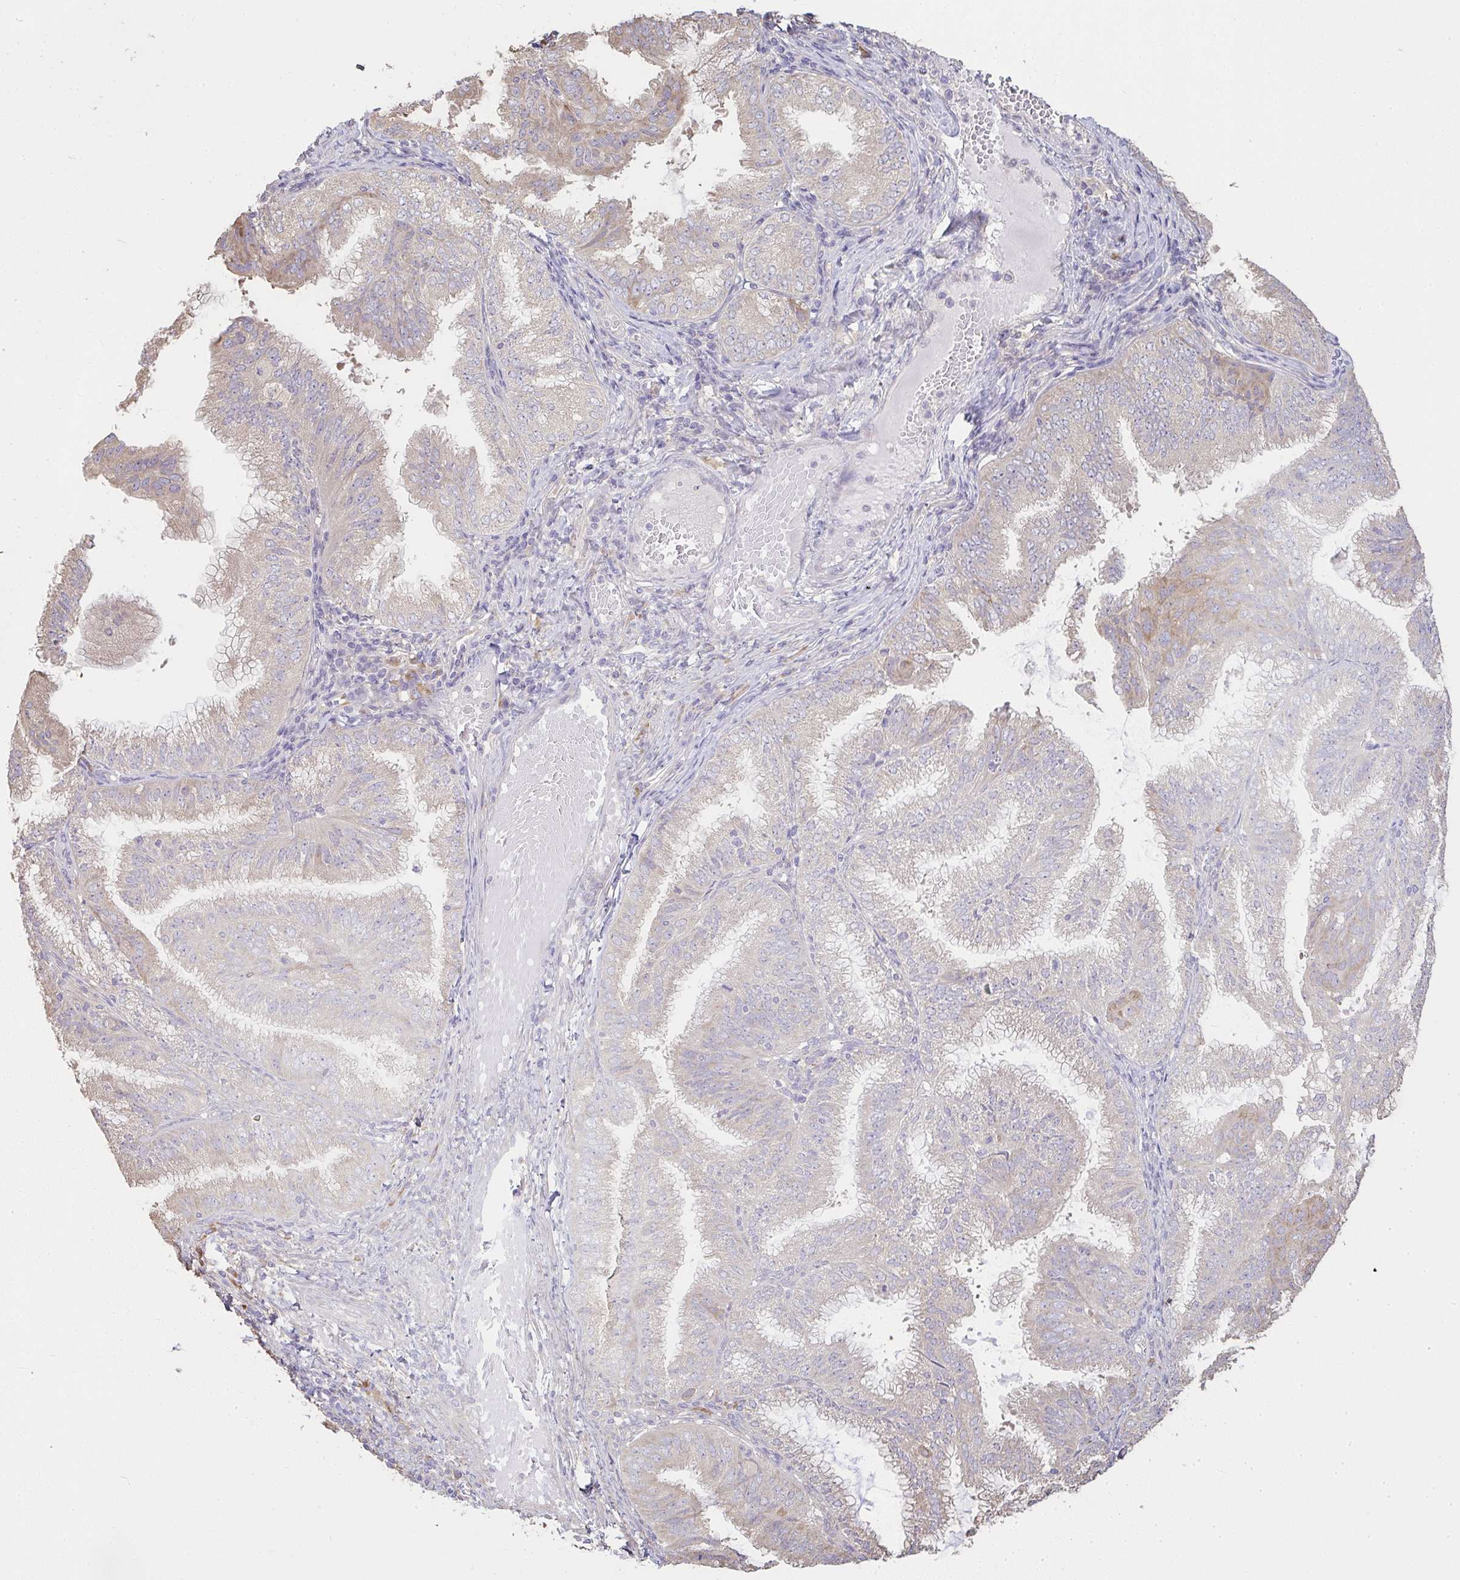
{"staining": {"intensity": "moderate", "quantity": "<25%", "location": "cytoplasmic/membranous"}, "tissue": "endometrial cancer", "cell_type": "Tumor cells", "image_type": "cancer", "snomed": [{"axis": "morphology", "description": "Adenocarcinoma, NOS"}, {"axis": "topography", "description": "Endometrium"}], "caption": "Tumor cells exhibit low levels of moderate cytoplasmic/membranous expression in approximately <25% of cells in adenocarcinoma (endometrial).", "gene": "BRINP3", "patient": {"sex": "female", "age": 49}}